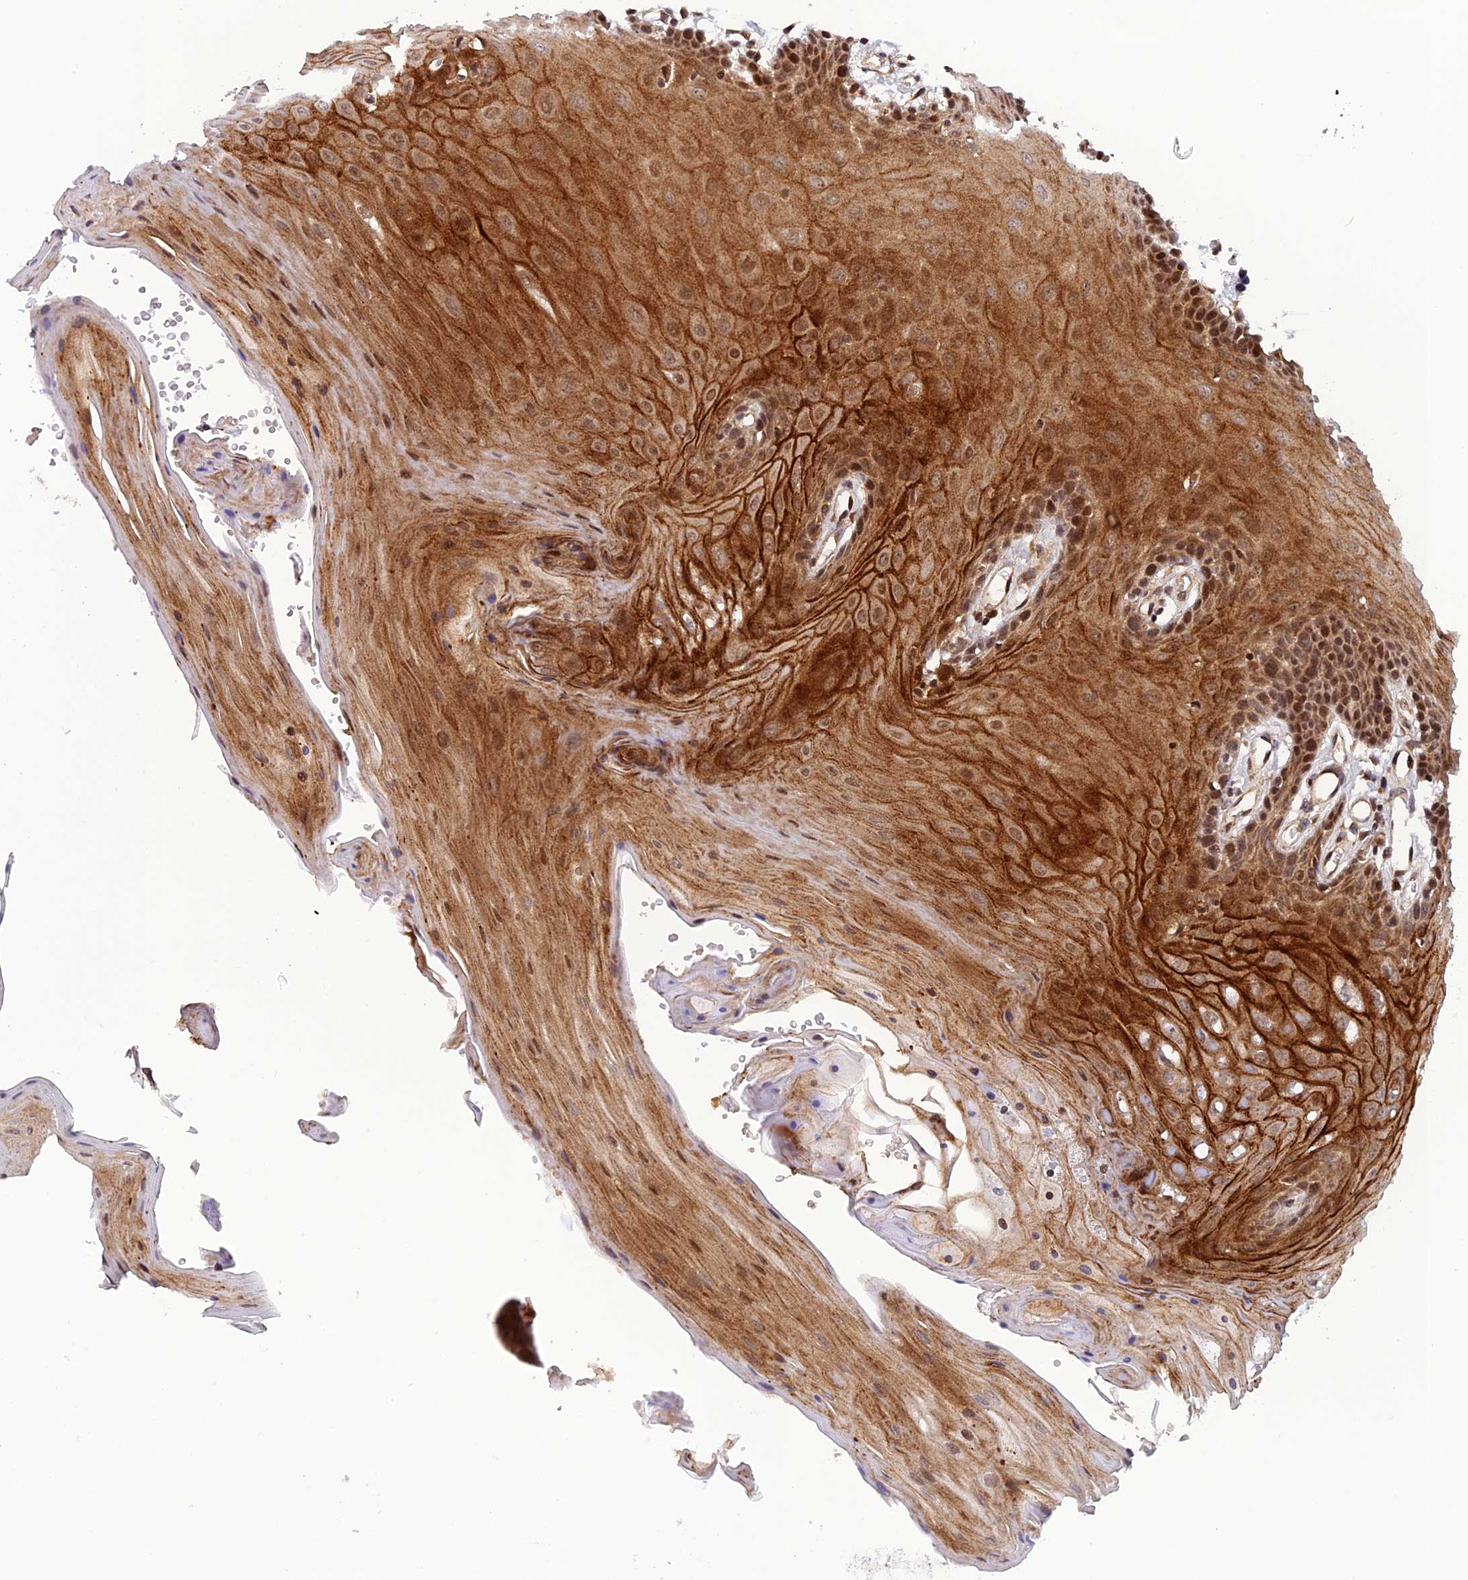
{"staining": {"intensity": "strong", "quantity": "25%-75%", "location": "cytoplasmic/membranous,nuclear"}, "tissue": "oral mucosa", "cell_type": "Squamous epithelial cells", "image_type": "normal", "snomed": [{"axis": "morphology", "description": "Normal tissue, NOS"}, {"axis": "morphology", "description": "Squamous cell carcinoma, NOS"}, {"axis": "topography", "description": "Skeletal muscle"}, {"axis": "topography", "description": "Oral tissue"}, {"axis": "topography", "description": "Salivary gland"}, {"axis": "topography", "description": "Head-Neck"}], "caption": "Brown immunohistochemical staining in benign human oral mucosa demonstrates strong cytoplasmic/membranous,nuclear expression in about 25%-75% of squamous epithelial cells.", "gene": "SMIM7", "patient": {"sex": "male", "age": 54}}